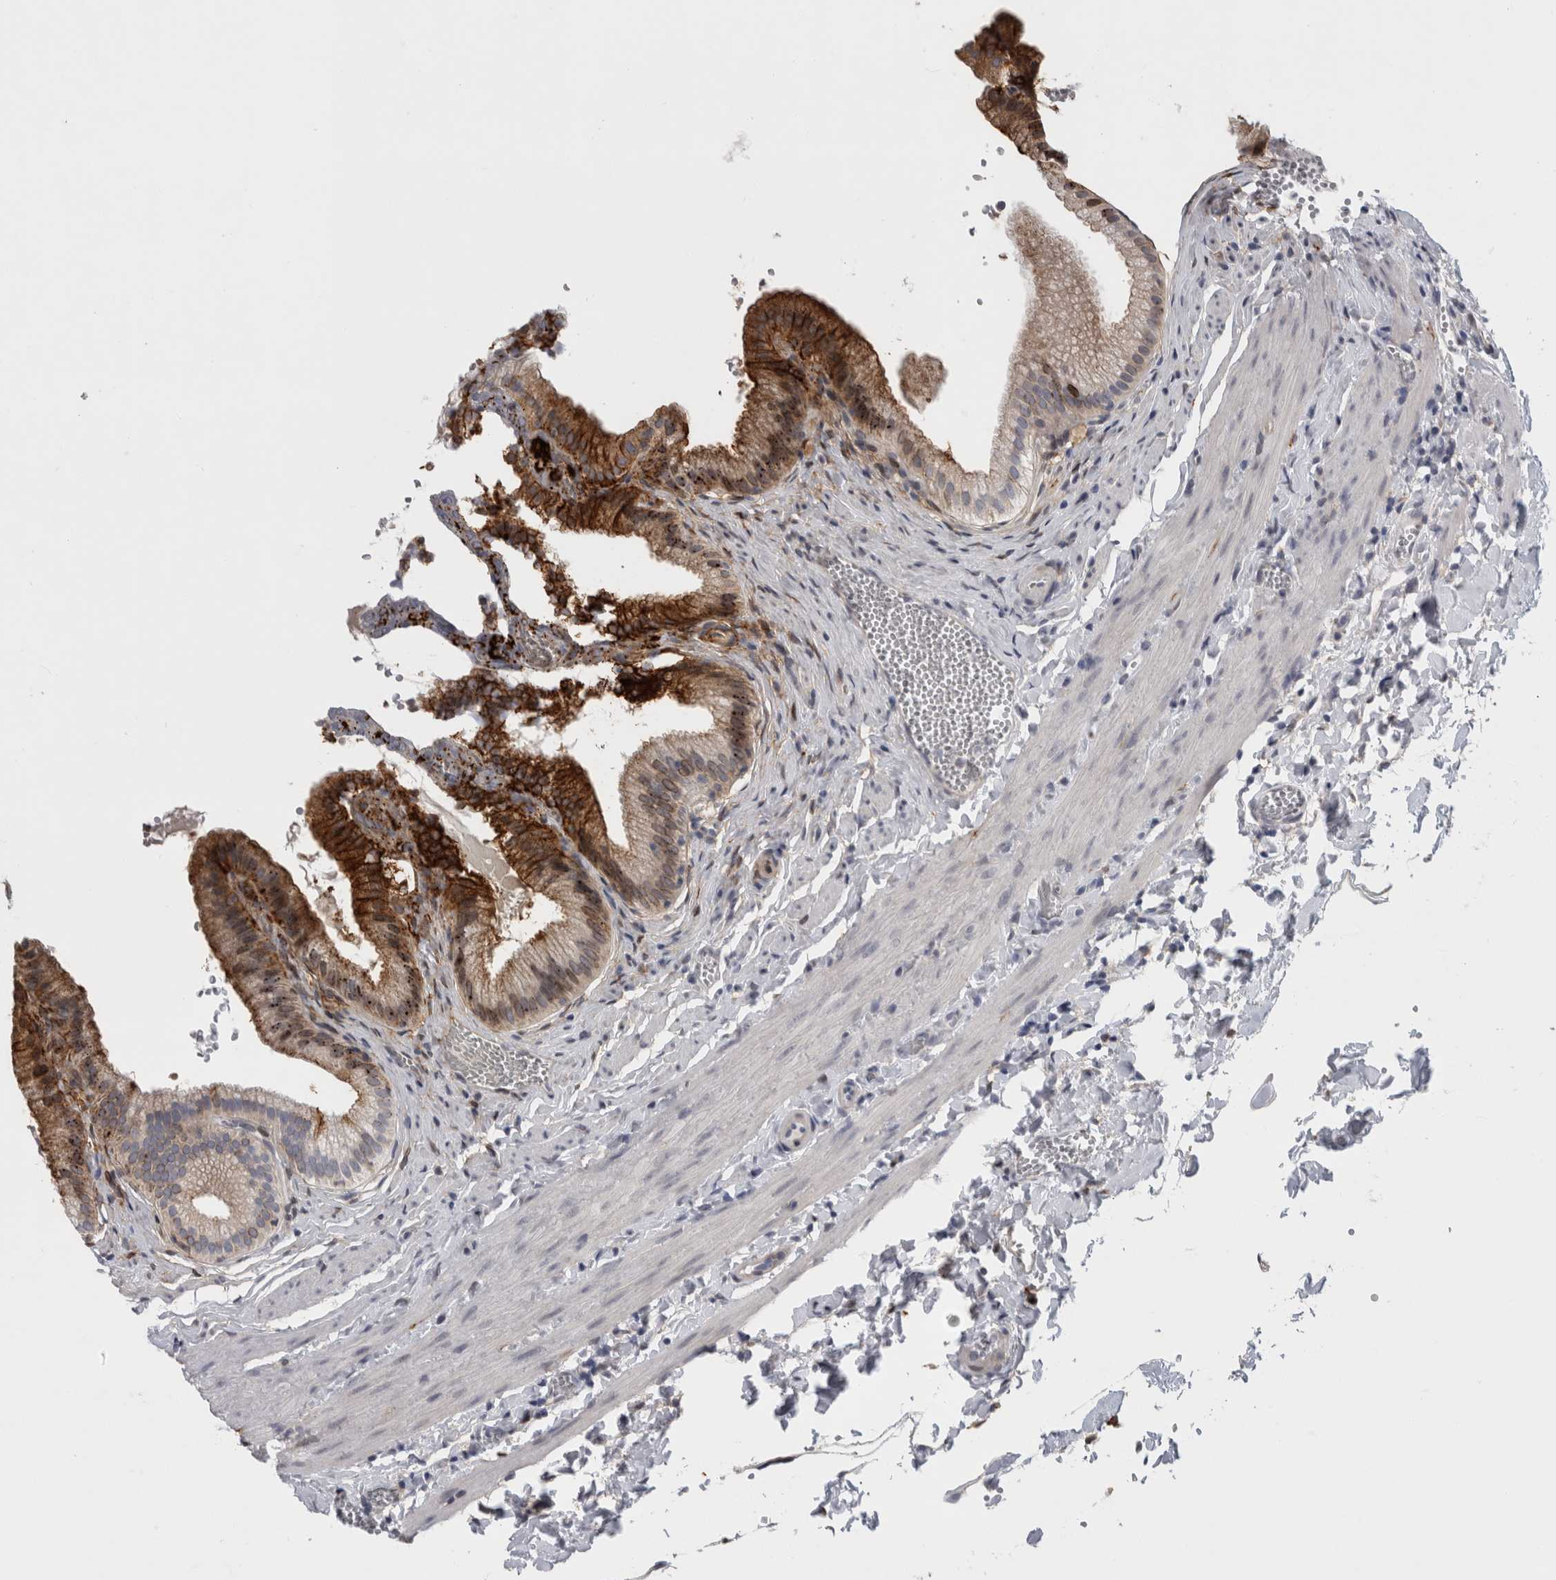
{"staining": {"intensity": "strong", "quantity": "25%-75%", "location": "cytoplasmic/membranous"}, "tissue": "gallbladder", "cell_type": "Glandular cells", "image_type": "normal", "snomed": [{"axis": "morphology", "description": "Normal tissue, NOS"}, {"axis": "topography", "description": "Gallbladder"}], "caption": "An image of gallbladder stained for a protein reveals strong cytoplasmic/membranous brown staining in glandular cells. The protein of interest is shown in brown color, while the nuclei are stained blue.", "gene": "DNAJC24", "patient": {"sex": "male", "age": 38}}